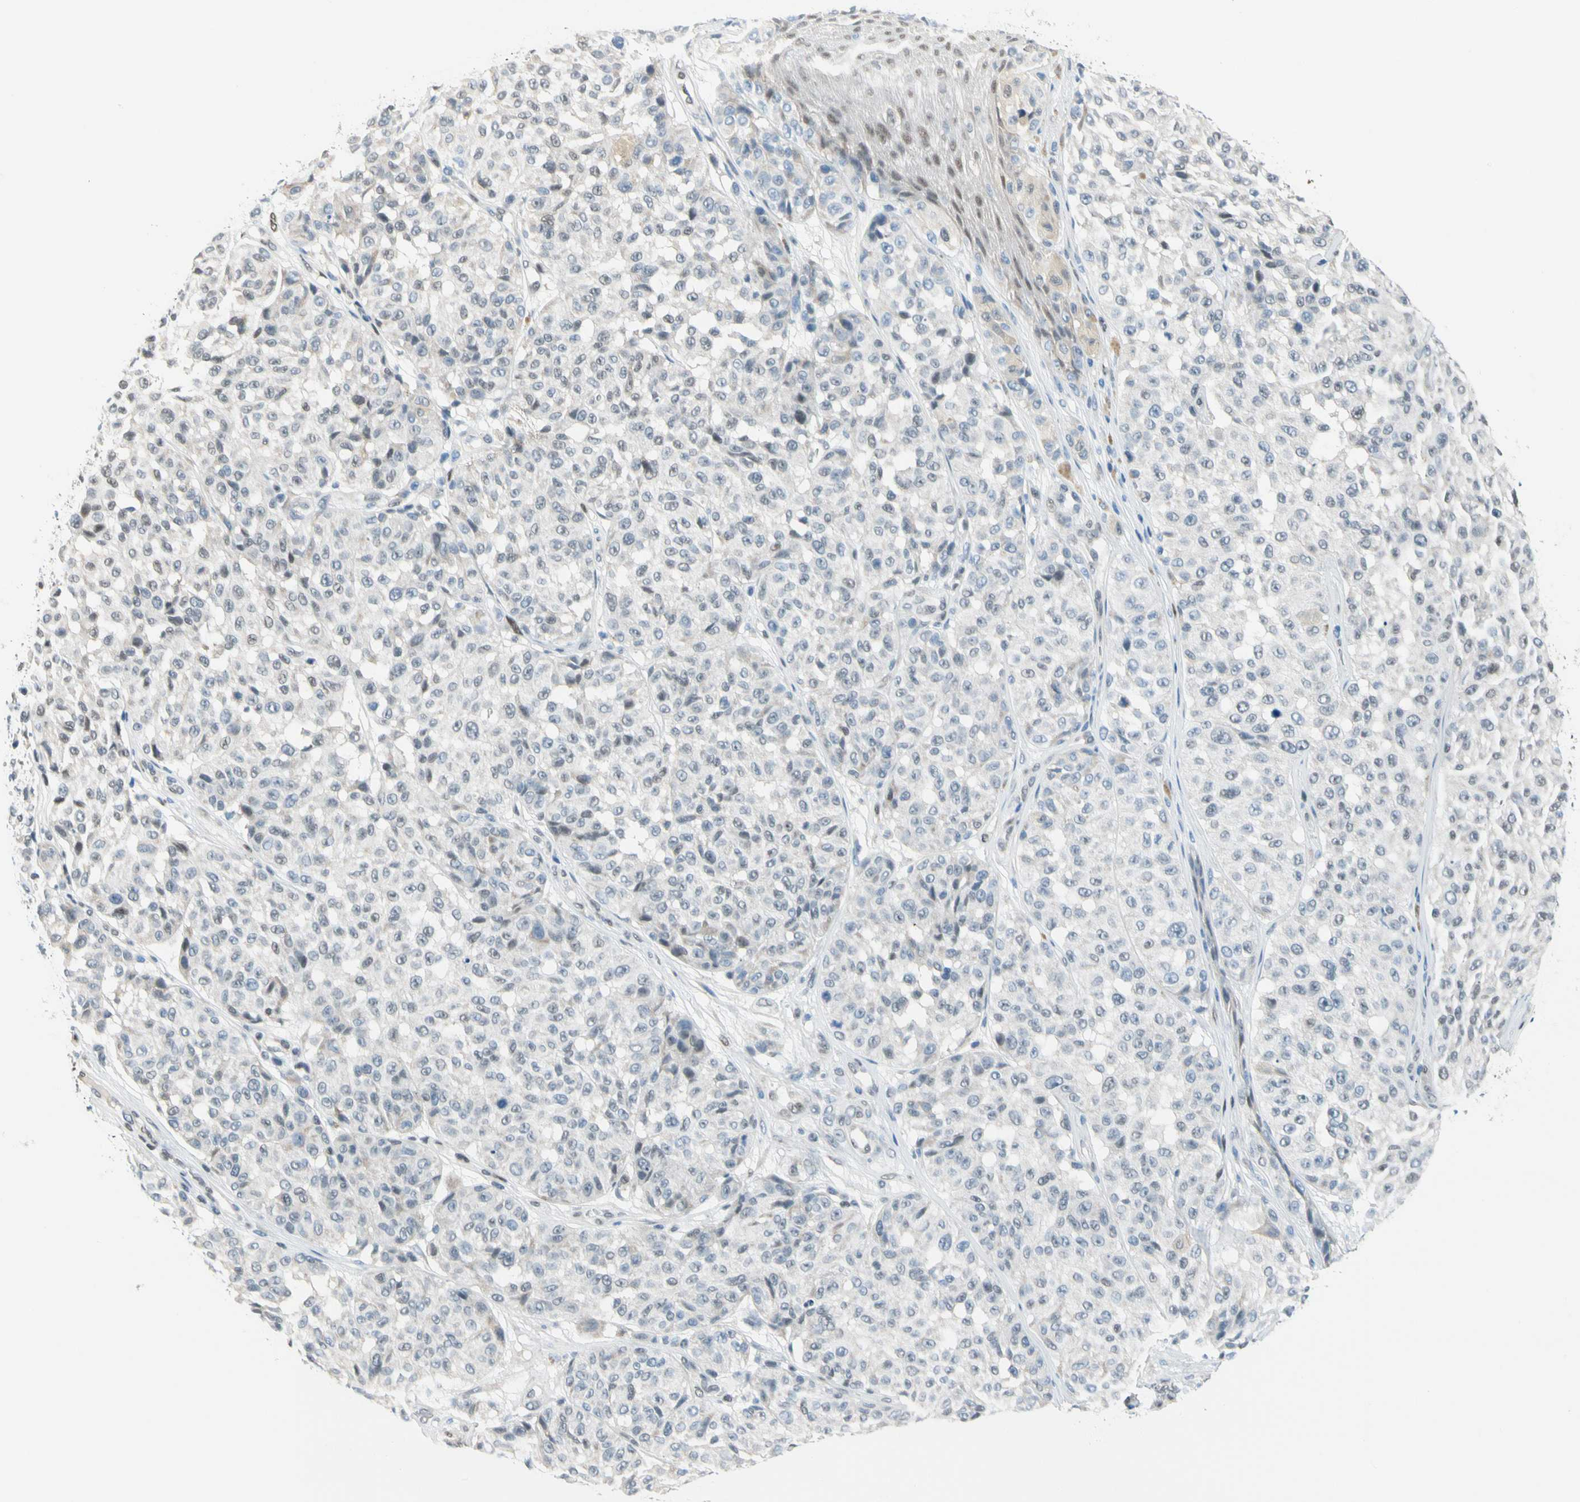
{"staining": {"intensity": "weak", "quantity": "<25%", "location": "cytoplasmic/membranous,nuclear"}, "tissue": "melanoma", "cell_type": "Tumor cells", "image_type": "cancer", "snomed": [{"axis": "morphology", "description": "Malignant melanoma, NOS"}, {"axis": "topography", "description": "Skin"}], "caption": "The IHC photomicrograph has no significant staining in tumor cells of melanoma tissue. Nuclei are stained in blue.", "gene": "NFIA", "patient": {"sex": "female", "age": 46}}